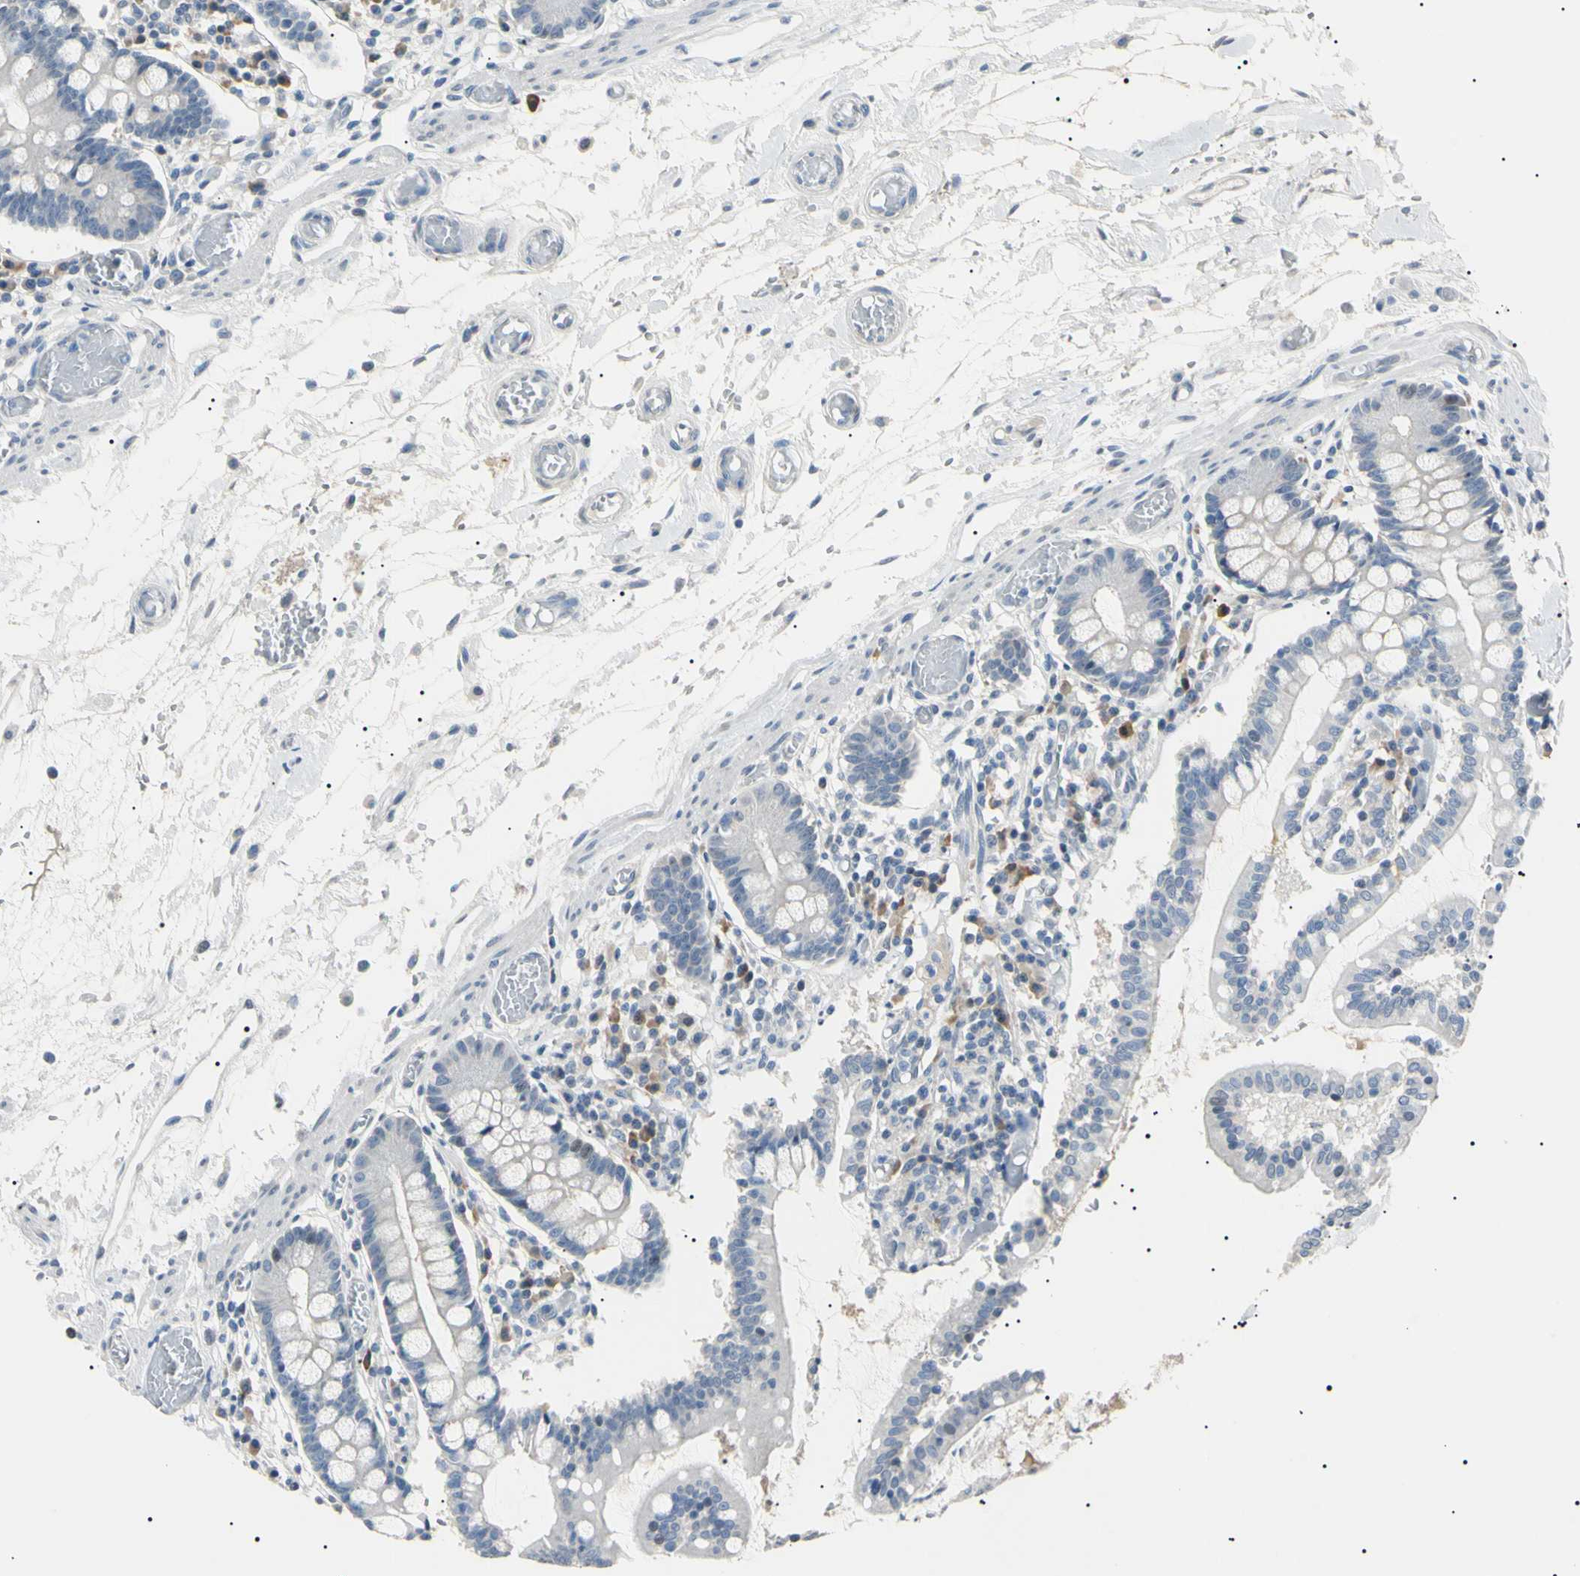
{"staining": {"intensity": "negative", "quantity": "none", "location": "none"}, "tissue": "small intestine", "cell_type": "Glandular cells", "image_type": "normal", "snomed": [{"axis": "morphology", "description": "Normal tissue, NOS"}, {"axis": "topography", "description": "Small intestine"}], "caption": "Immunohistochemistry of benign small intestine displays no positivity in glandular cells.", "gene": "CGB3", "patient": {"sex": "female", "age": 61}}